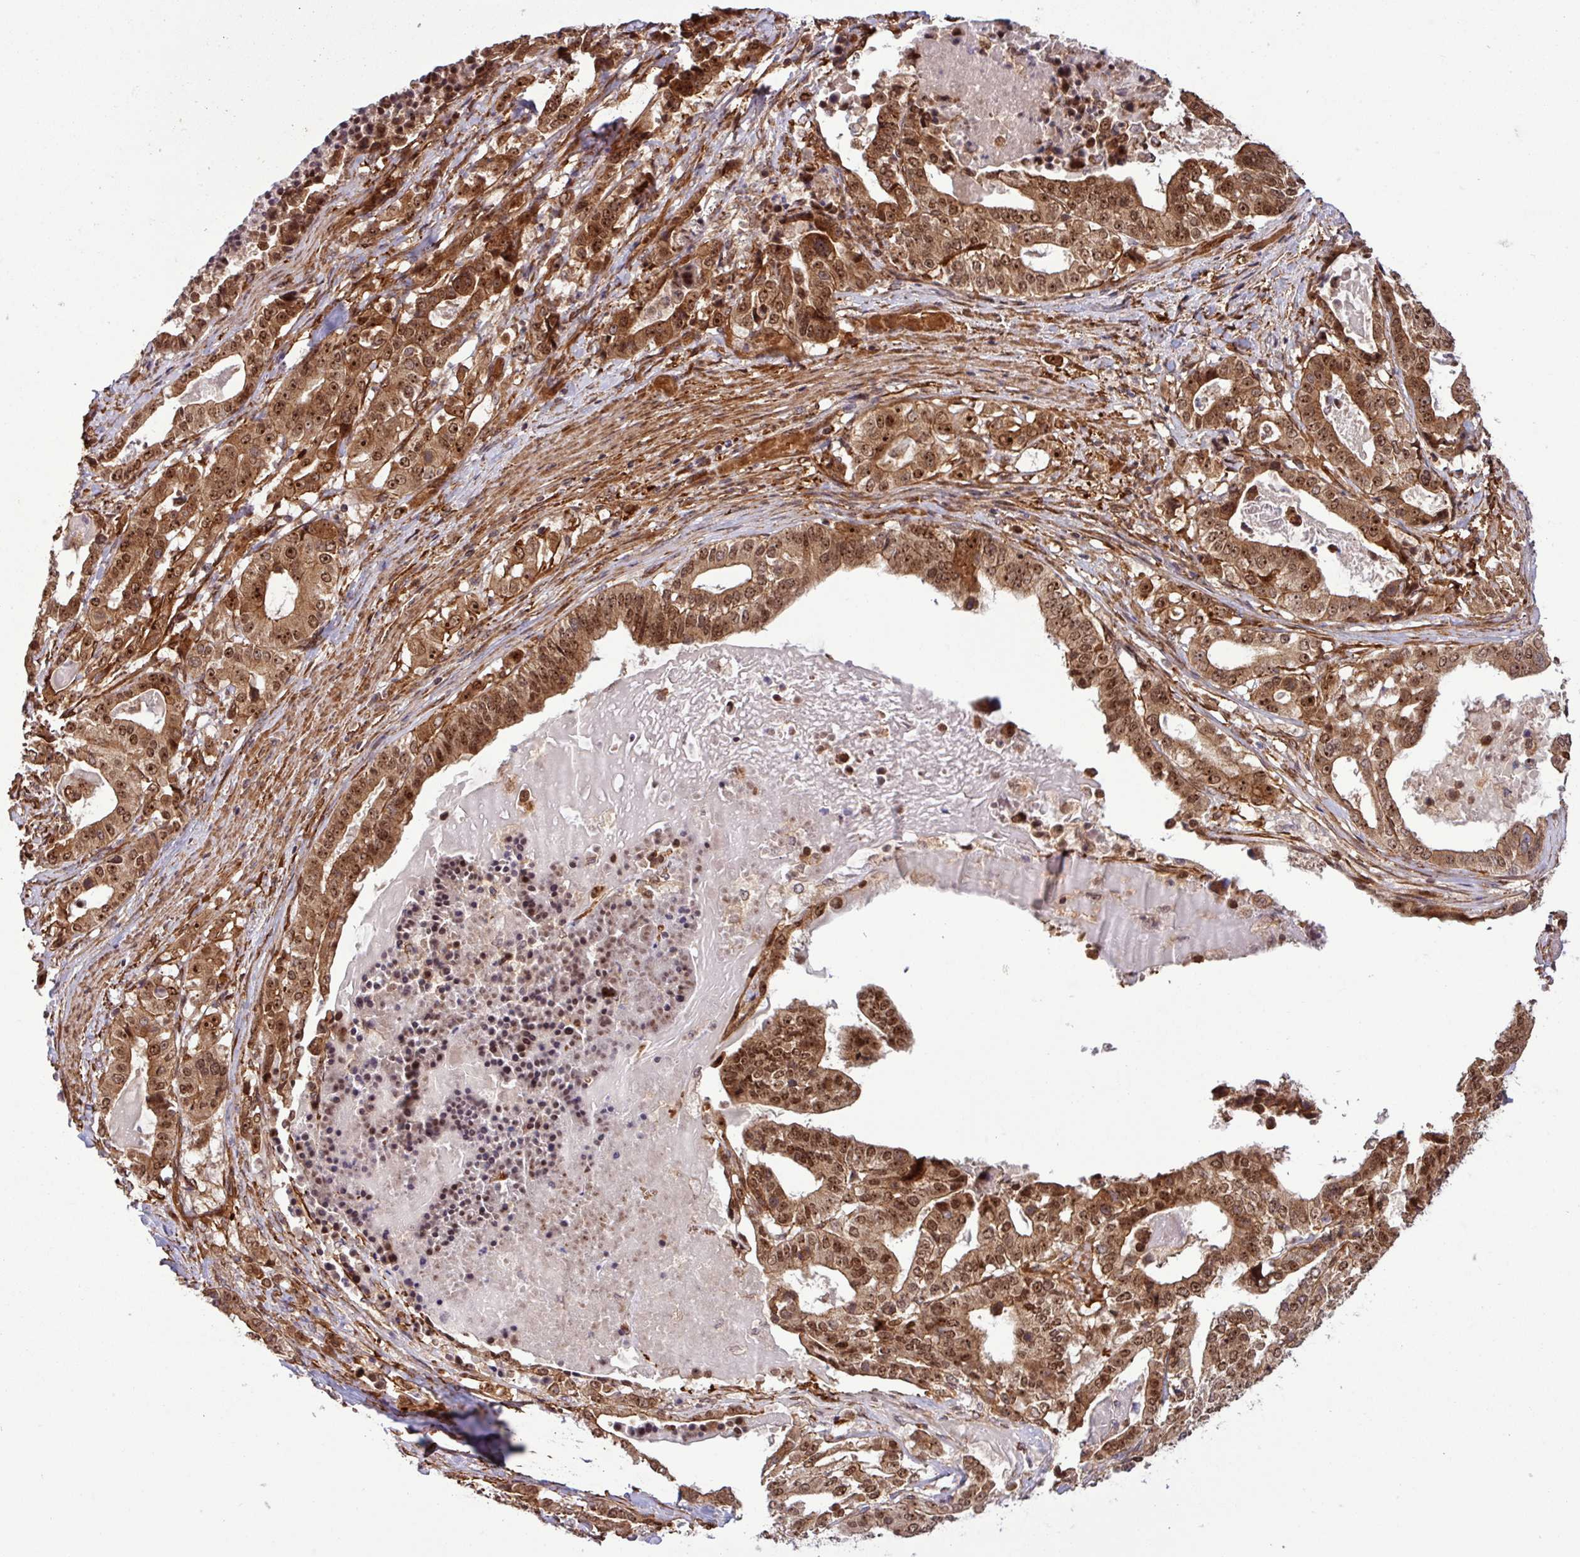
{"staining": {"intensity": "moderate", "quantity": ">75%", "location": "cytoplasmic/membranous,nuclear"}, "tissue": "stomach cancer", "cell_type": "Tumor cells", "image_type": "cancer", "snomed": [{"axis": "morphology", "description": "Adenocarcinoma, NOS"}, {"axis": "topography", "description": "Stomach"}], "caption": "Immunohistochemical staining of stomach adenocarcinoma reveals moderate cytoplasmic/membranous and nuclear protein positivity in about >75% of tumor cells.", "gene": "C7orf50", "patient": {"sex": "male", "age": 48}}